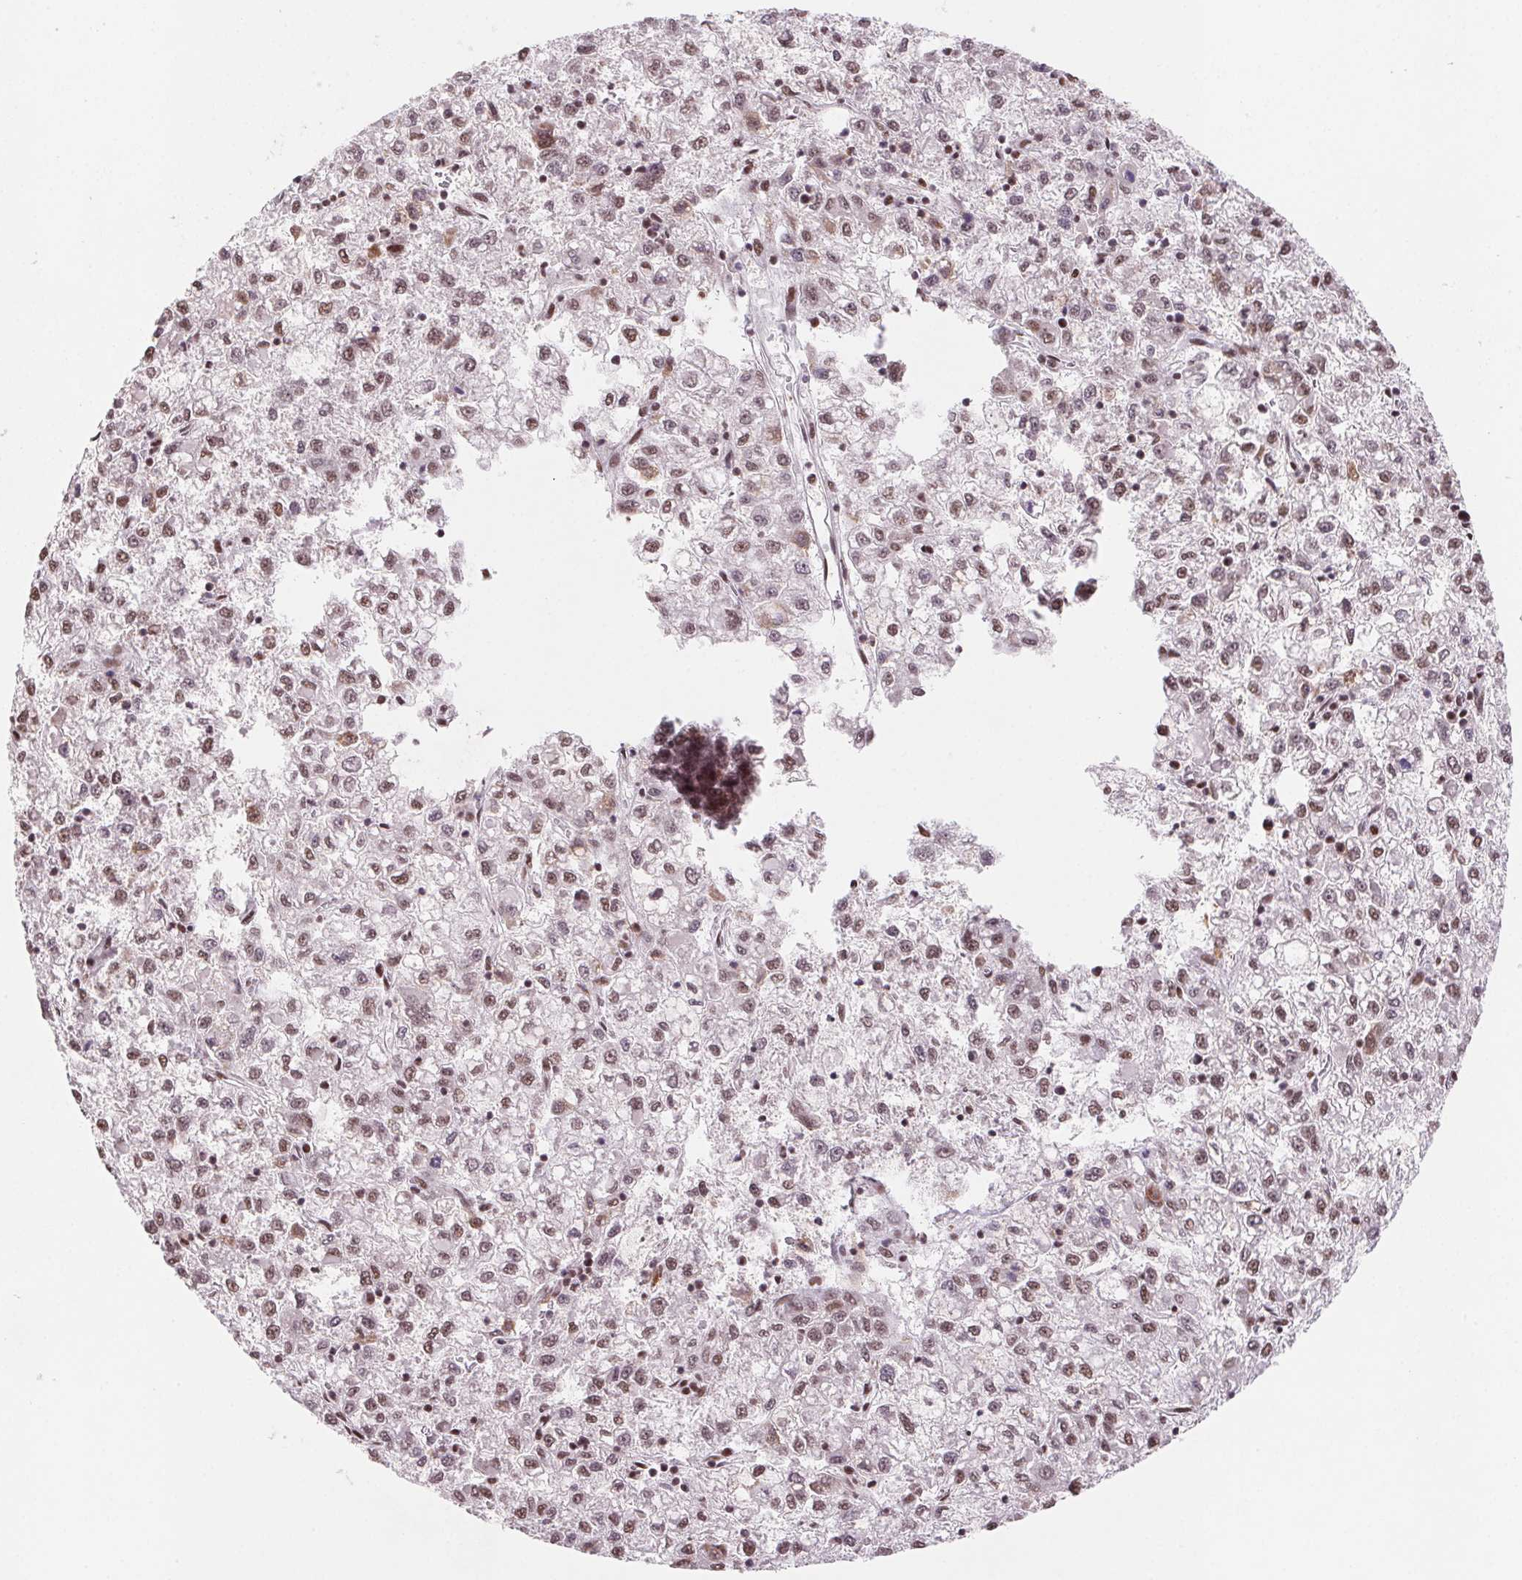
{"staining": {"intensity": "weak", "quantity": ">75%", "location": "nuclear"}, "tissue": "liver cancer", "cell_type": "Tumor cells", "image_type": "cancer", "snomed": [{"axis": "morphology", "description": "Carcinoma, Hepatocellular, NOS"}, {"axis": "topography", "description": "Liver"}], "caption": "DAB (3,3'-diaminobenzidine) immunohistochemical staining of human liver cancer (hepatocellular carcinoma) reveals weak nuclear protein staining in approximately >75% of tumor cells. (Stains: DAB (3,3'-diaminobenzidine) in brown, nuclei in blue, Microscopy: brightfield microscopy at high magnification).", "gene": "SNRPG", "patient": {"sex": "male", "age": 40}}